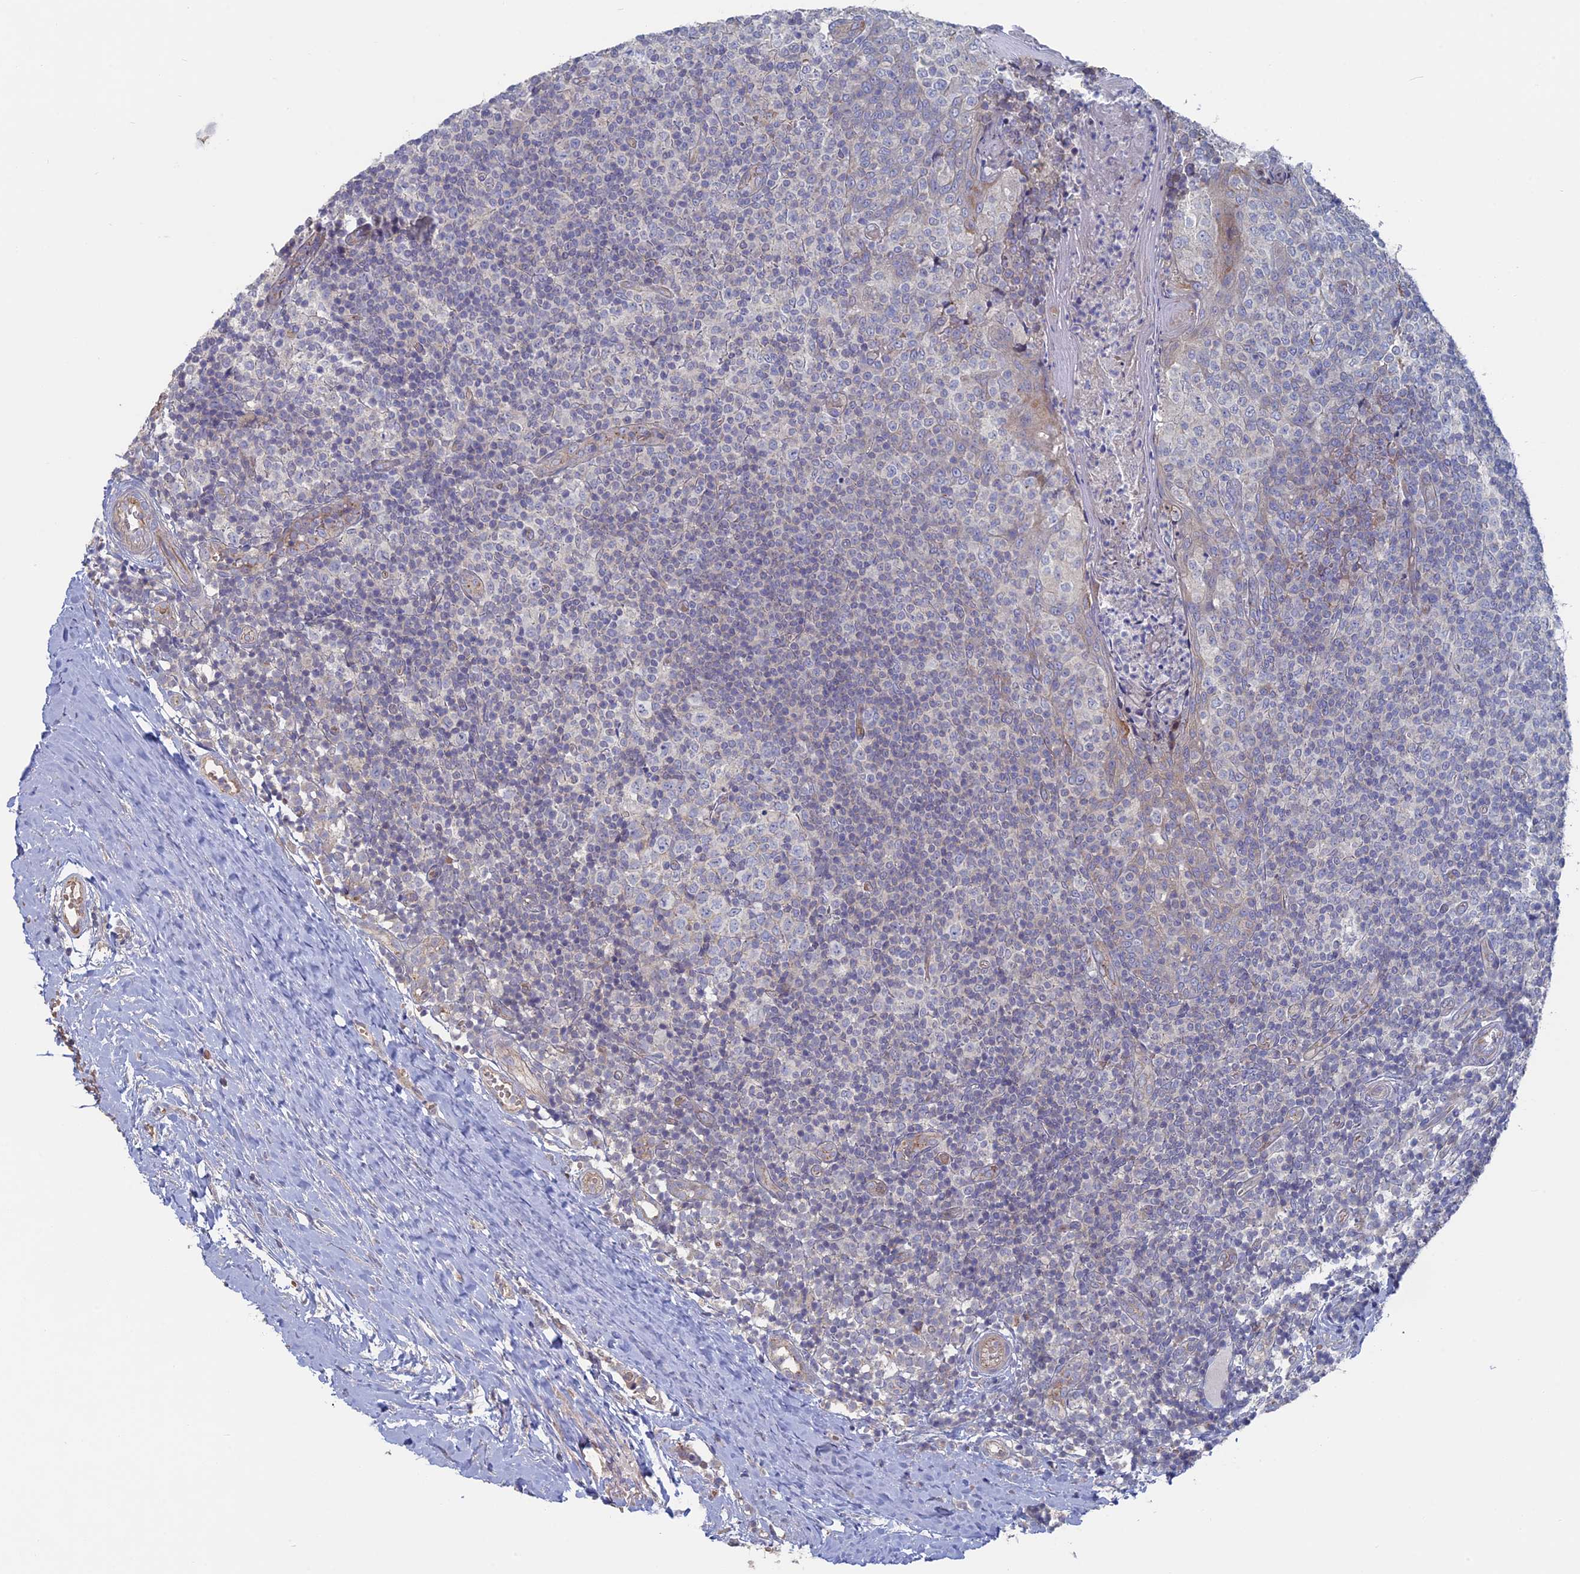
{"staining": {"intensity": "negative", "quantity": "none", "location": "none"}, "tissue": "tonsil", "cell_type": "Germinal center cells", "image_type": "normal", "snomed": [{"axis": "morphology", "description": "Normal tissue, NOS"}, {"axis": "topography", "description": "Tonsil"}], "caption": "DAB (3,3'-diaminobenzidine) immunohistochemical staining of benign tonsil reveals no significant staining in germinal center cells.", "gene": "TBC1D30", "patient": {"sex": "female", "age": 19}}